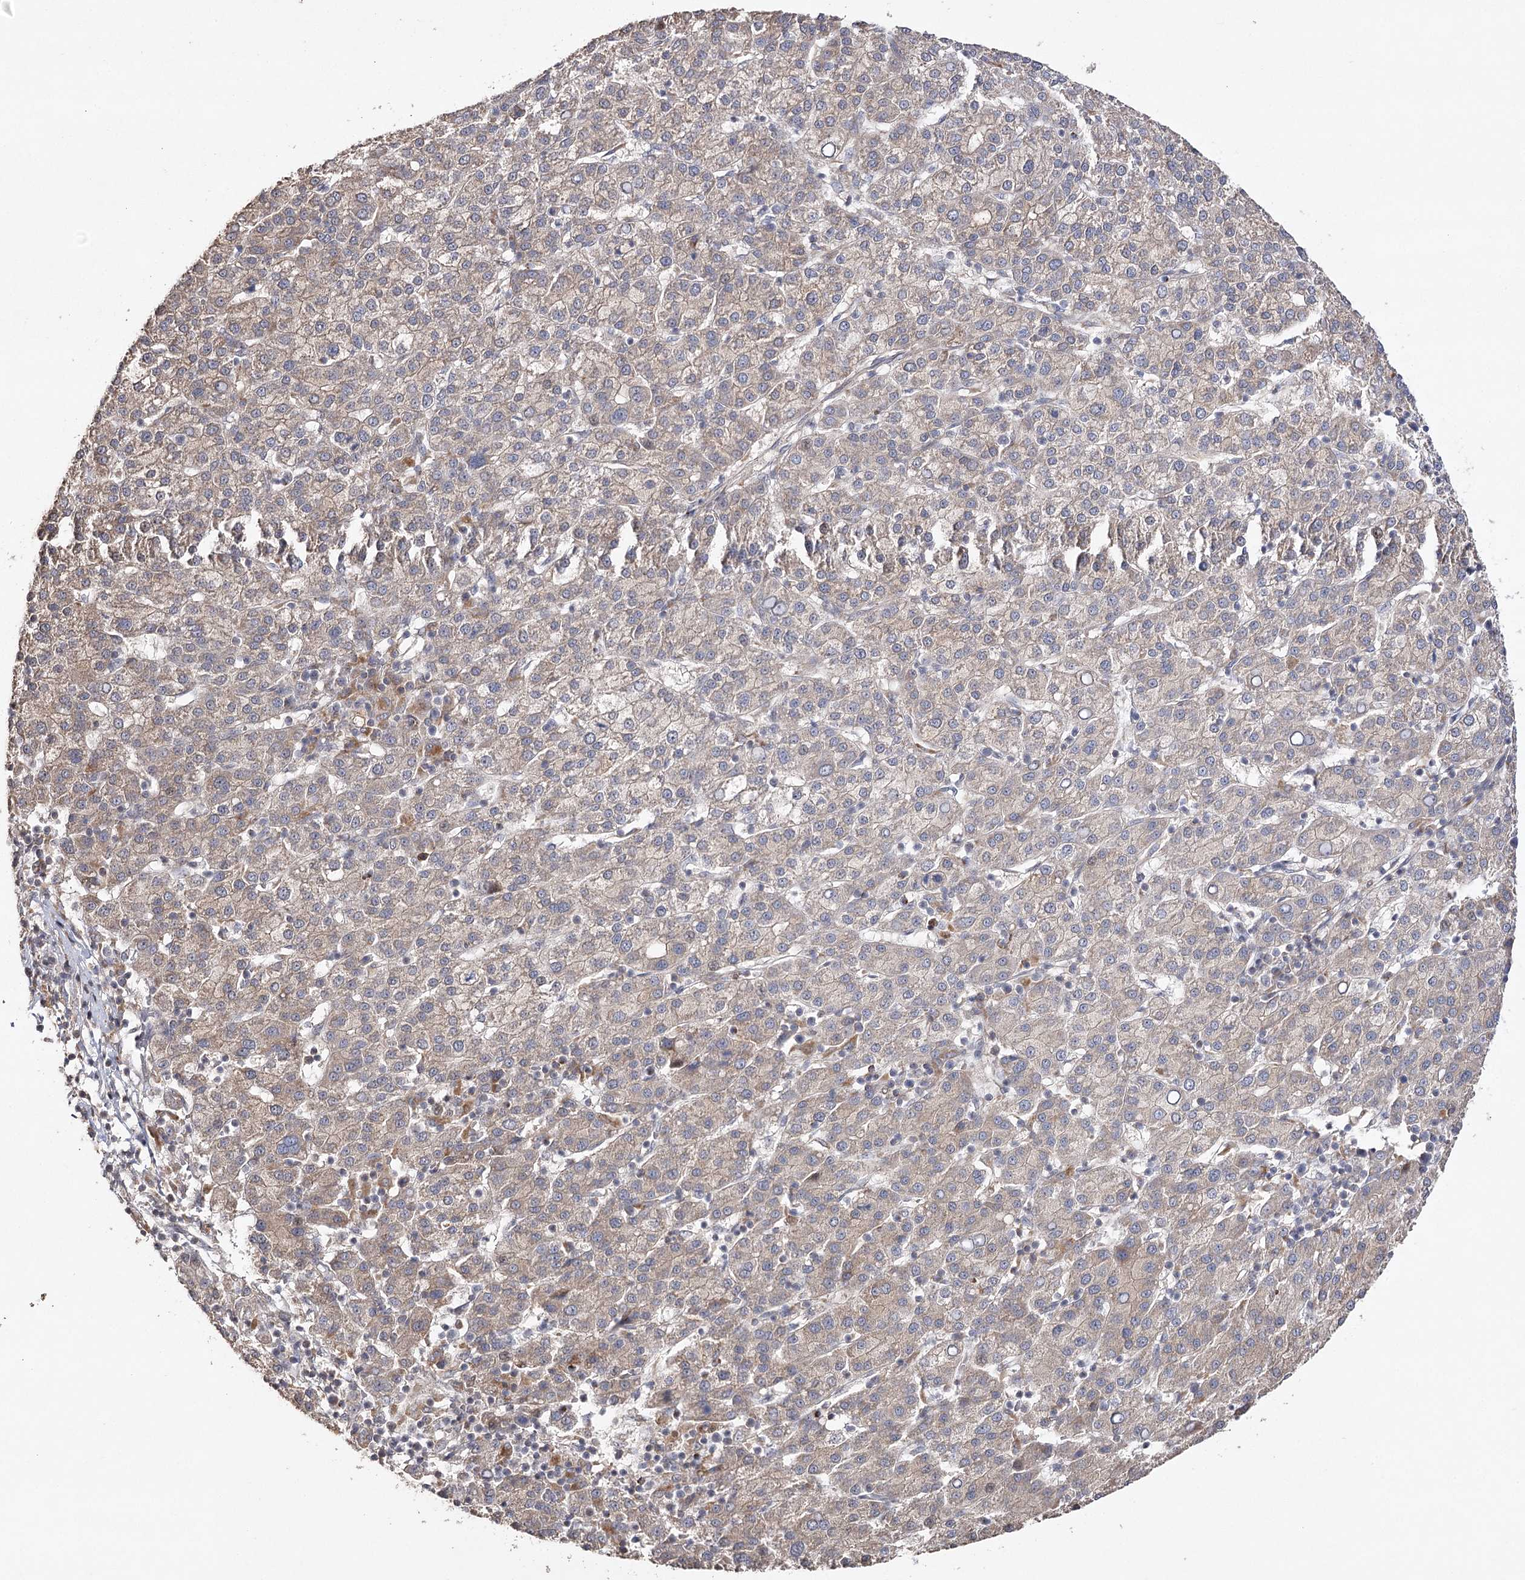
{"staining": {"intensity": "weak", "quantity": "25%-75%", "location": "cytoplasmic/membranous"}, "tissue": "liver cancer", "cell_type": "Tumor cells", "image_type": "cancer", "snomed": [{"axis": "morphology", "description": "Carcinoma, Hepatocellular, NOS"}, {"axis": "topography", "description": "Liver"}], "caption": "Immunohistochemistry of human hepatocellular carcinoma (liver) shows low levels of weak cytoplasmic/membranous positivity in about 25%-75% of tumor cells. The staining was performed using DAB, with brown indicating positive protein expression. Nuclei are stained blue with hematoxylin.", "gene": "OBSL1", "patient": {"sex": "female", "age": 58}}